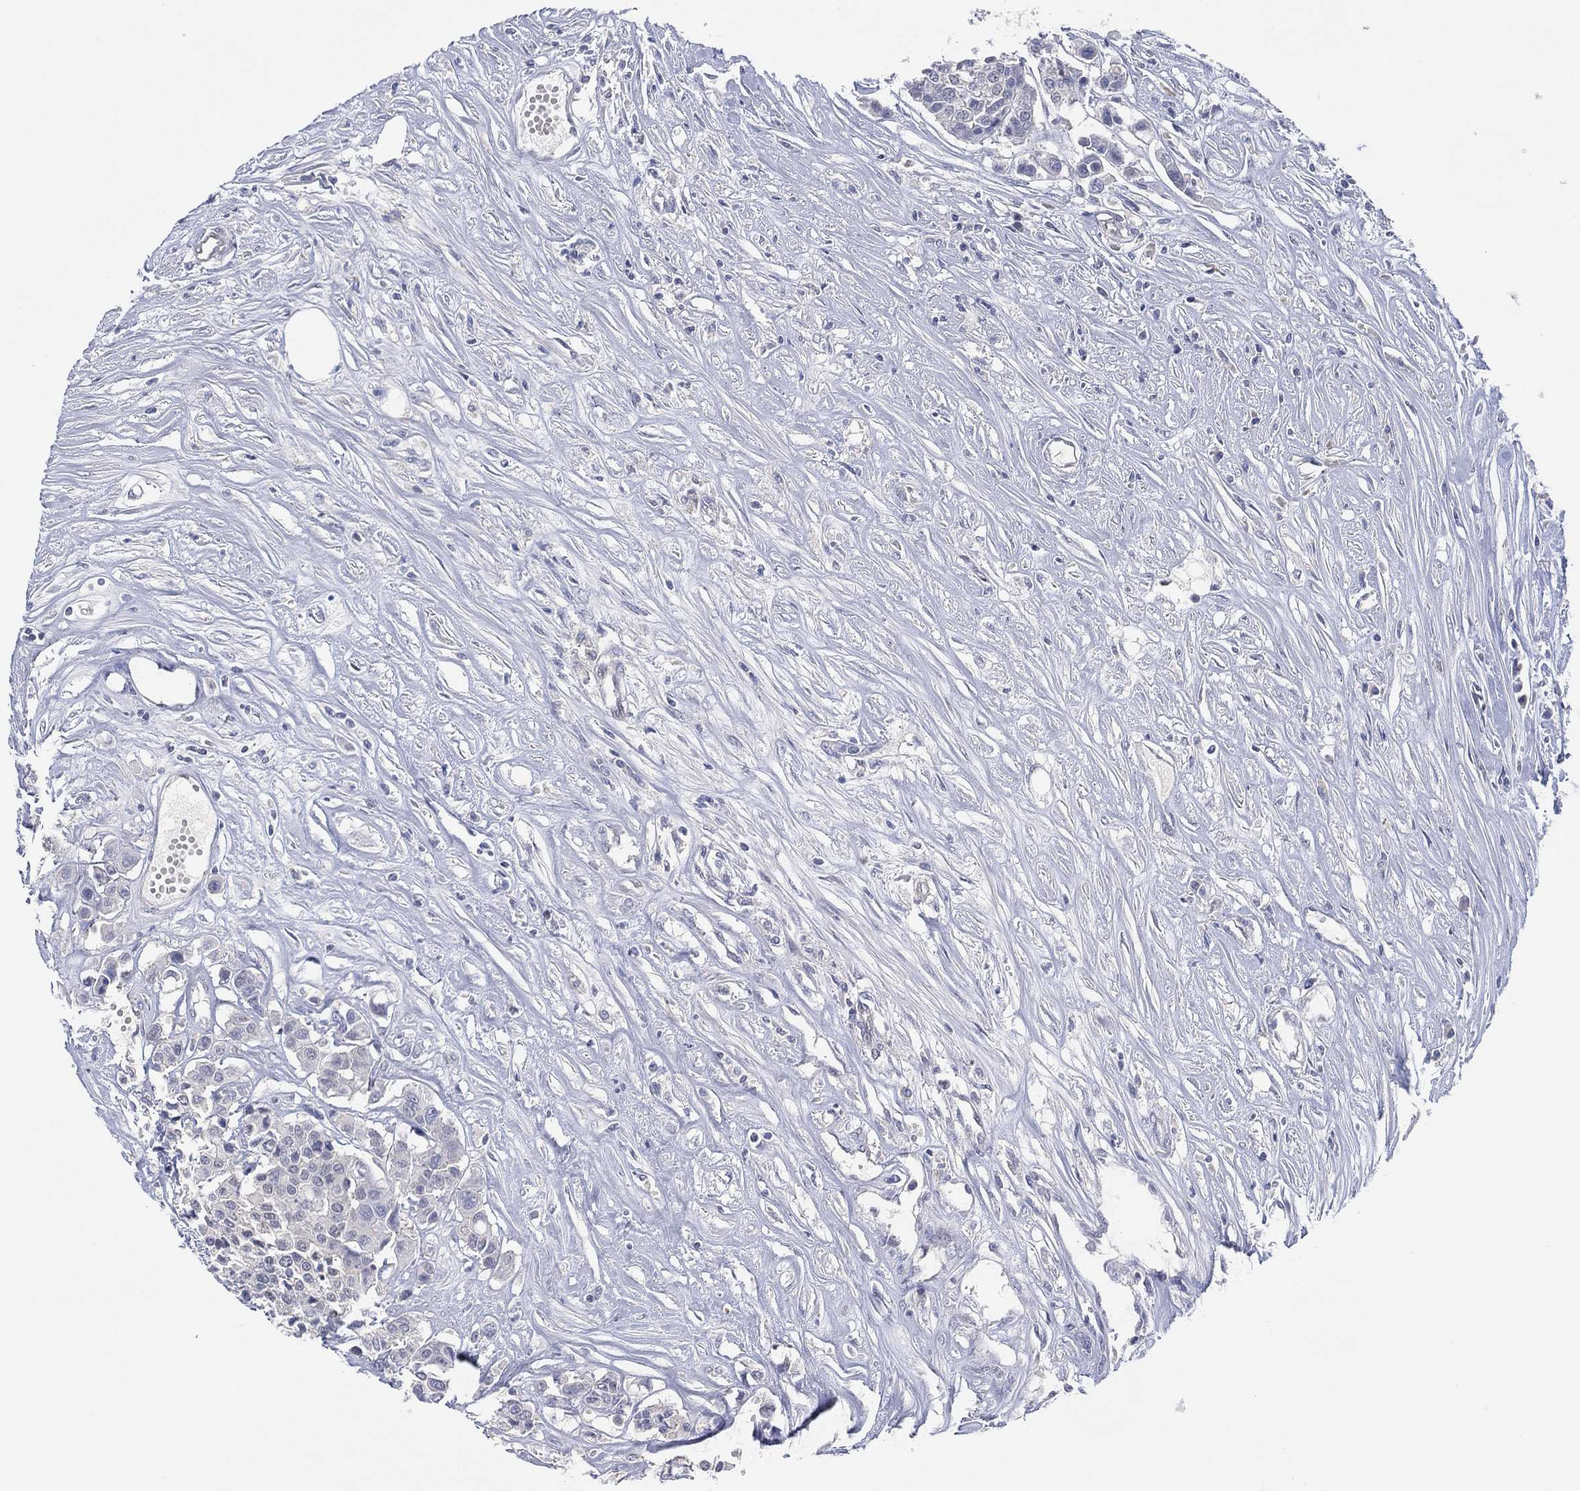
{"staining": {"intensity": "negative", "quantity": "none", "location": "none"}, "tissue": "carcinoid", "cell_type": "Tumor cells", "image_type": "cancer", "snomed": [{"axis": "morphology", "description": "Carcinoid, malignant, NOS"}, {"axis": "topography", "description": "Colon"}], "caption": "IHC image of malignant carcinoid stained for a protein (brown), which shows no staining in tumor cells.", "gene": "DDAH1", "patient": {"sex": "male", "age": 81}}